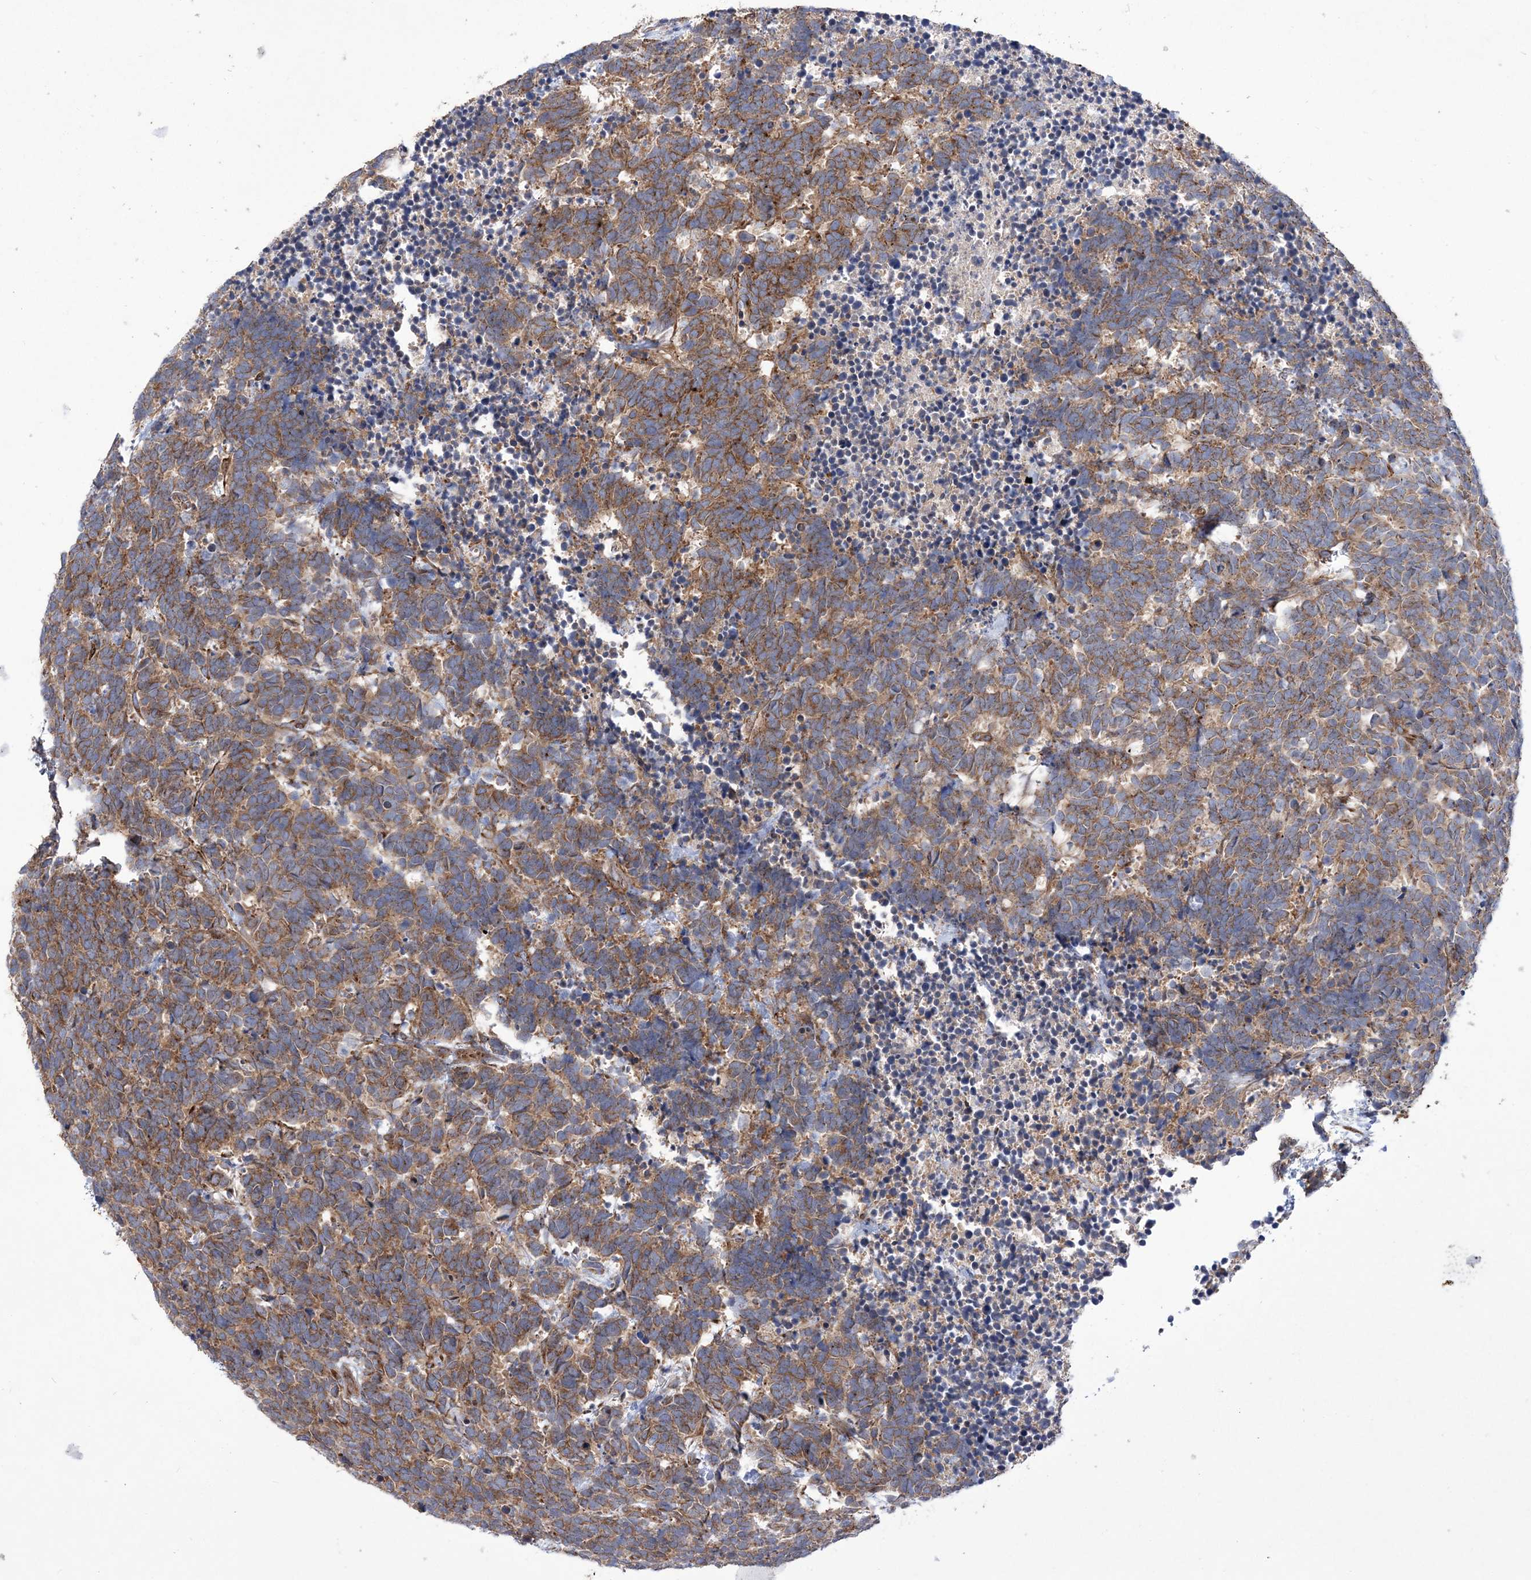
{"staining": {"intensity": "moderate", "quantity": ">75%", "location": "cytoplasmic/membranous"}, "tissue": "carcinoid", "cell_type": "Tumor cells", "image_type": "cancer", "snomed": [{"axis": "morphology", "description": "Carcinoma, NOS"}, {"axis": "morphology", "description": "Carcinoid, malignant, NOS"}, {"axis": "topography", "description": "Urinary bladder"}], "caption": "Human carcinoid (malignant) stained for a protein (brown) displays moderate cytoplasmic/membranous positive positivity in approximately >75% of tumor cells.", "gene": "COPB2", "patient": {"sex": "male", "age": 57}}